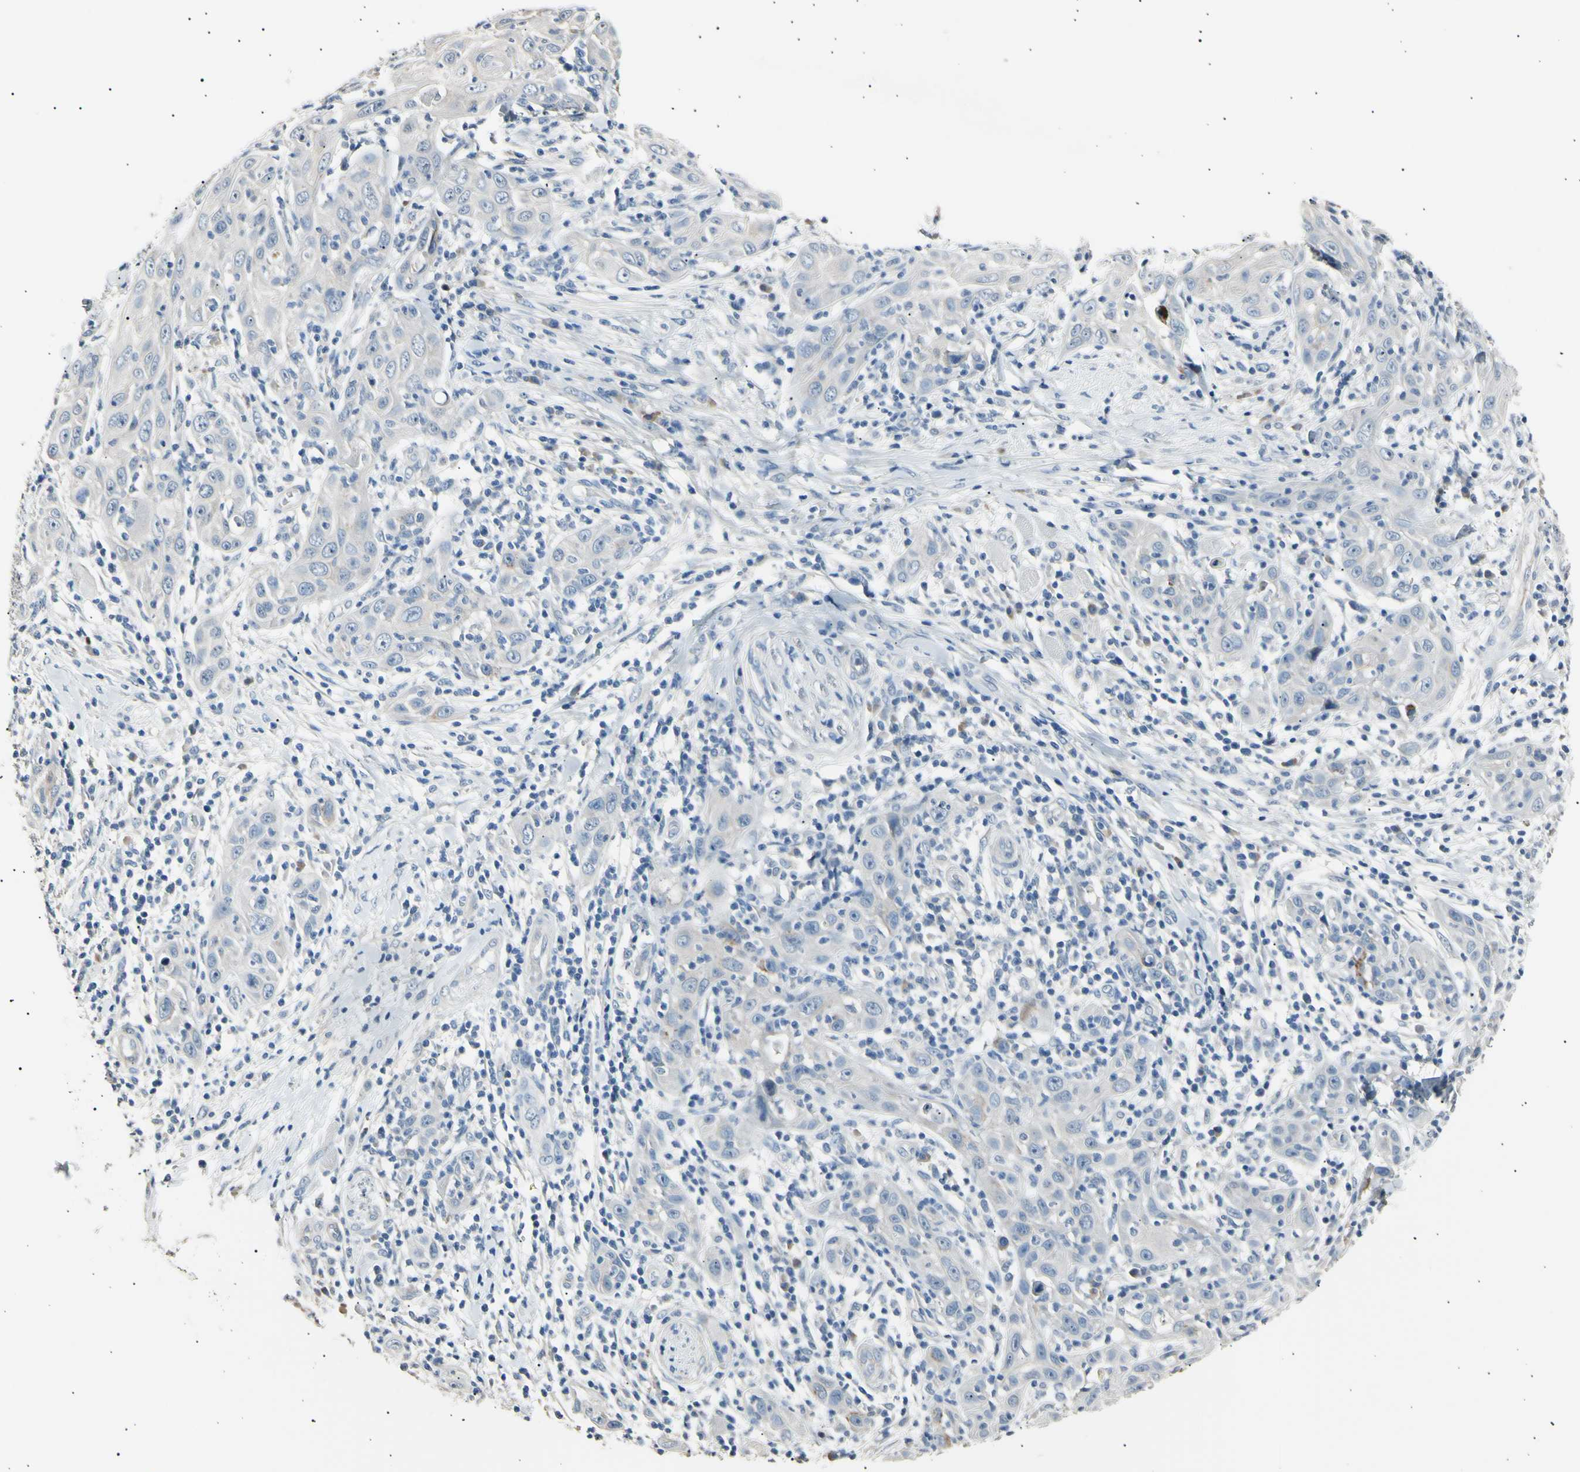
{"staining": {"intensity": "negative", "quantity": "none", "location": "none"}, "tissue": "skin cancer", "cell_type": "Tumor cells", "image_type": "cancer", "snomed": [{"axis": "morphology", "description": "Squamous cell carcinoma, NOS"}, {"axis": "topography", "description": "Skin"}], "caption": "Micrograph shows no protein expression in tumor cells of skin cancer tissue. (DAB IHC with hematoxylin counter stain).", "gene": "LDLR", "patient": {"sex": "female", "age": 88}}